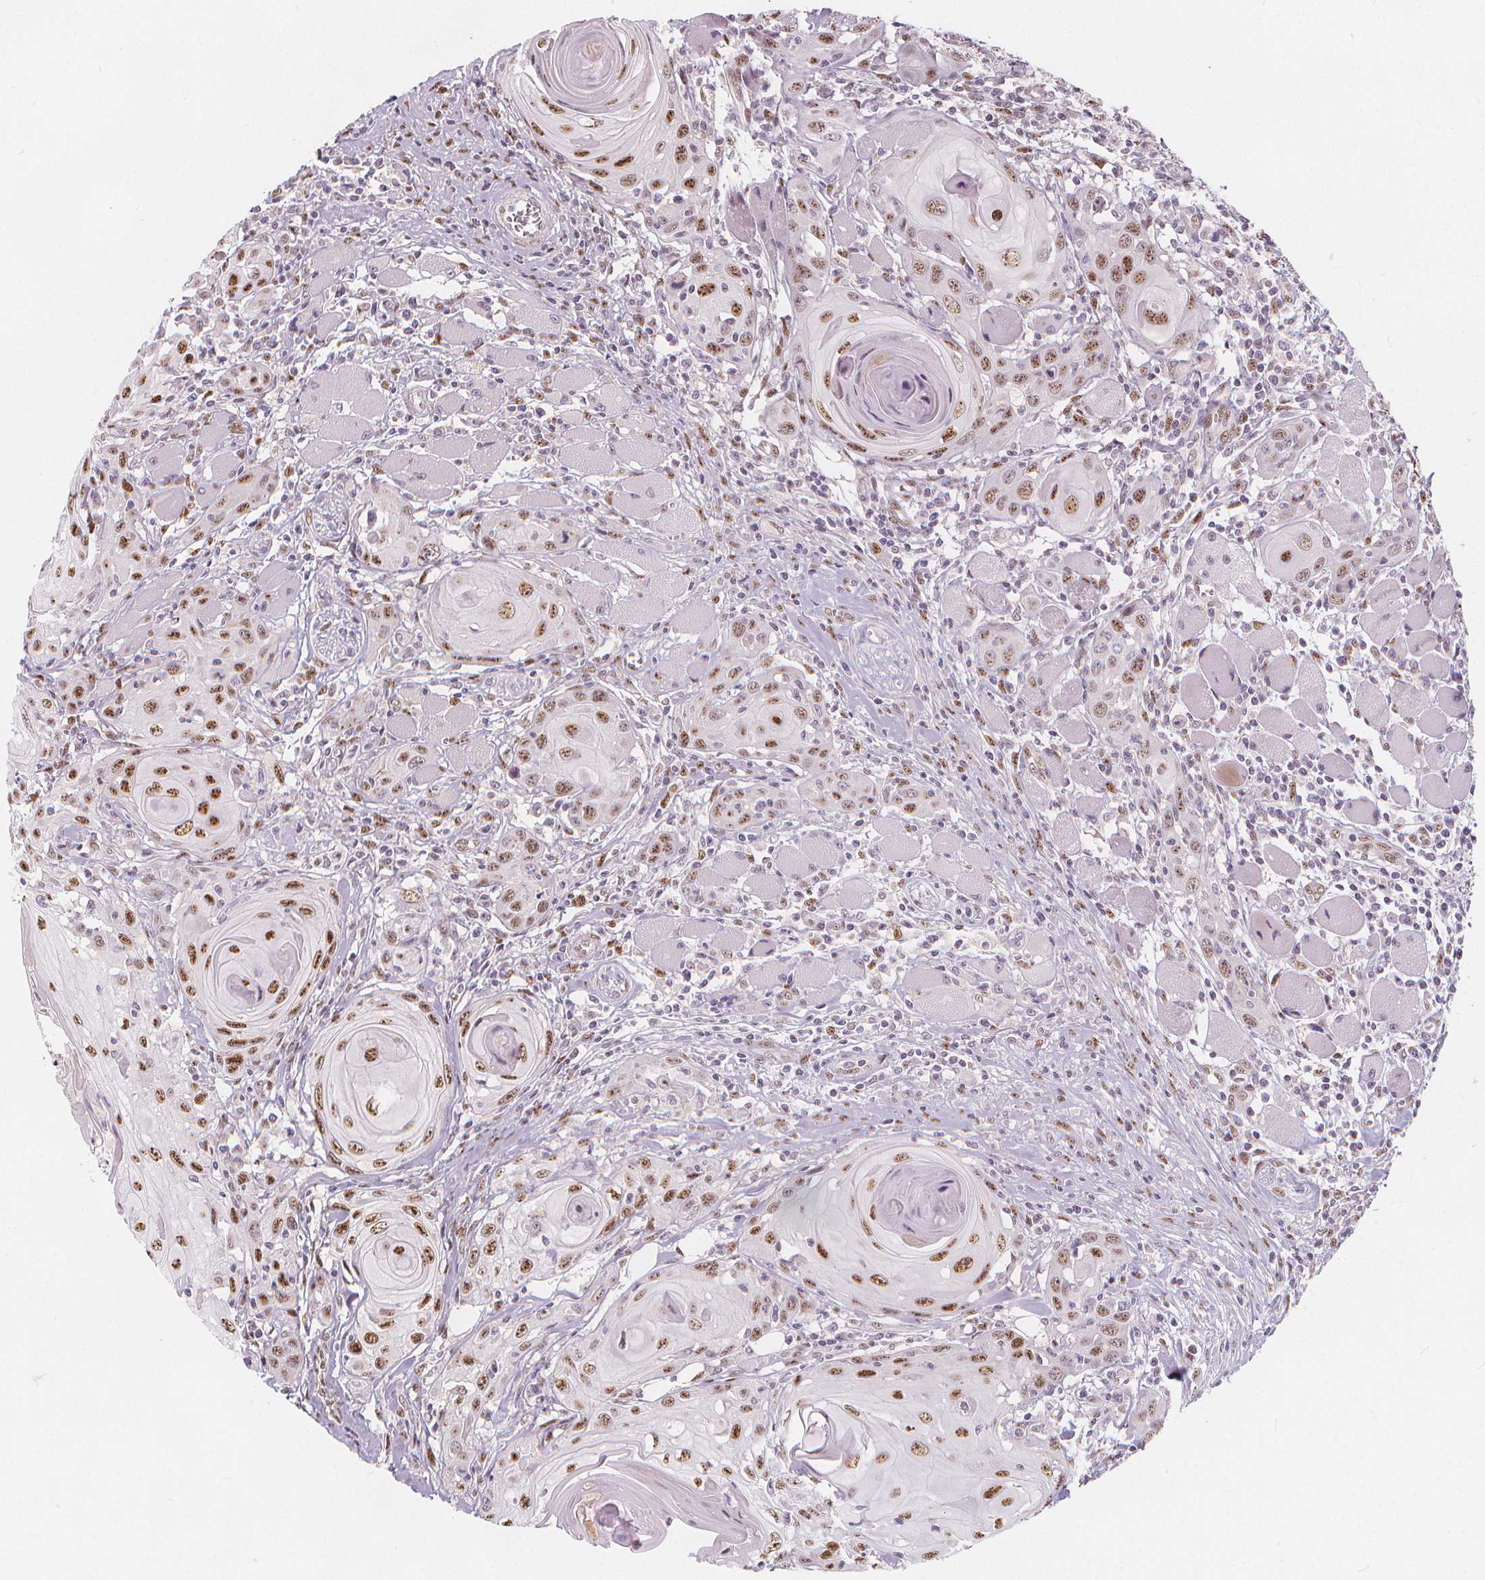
{"staining": {"intensity": "moderate", "quantity": ">75%", "location": "nuclear"}, "tissue": "head and neck cancer", "cell_type": "Tumor cells", "image_type": "cancer", "snomed": [{"axis": "morphology", "description": "Squamous cell carcinoma, NOS"}, {"axis": "topography", "description": "Head-Neck"}], "caption": "IHC (DAB) staining of human head and neck cancer (squamous cell carcinoma) displays moderate nuclear protein positivity in about >75% of tumor cells.", "gene": "DRC3", "patient": {"sex": "female", "age": 80}}